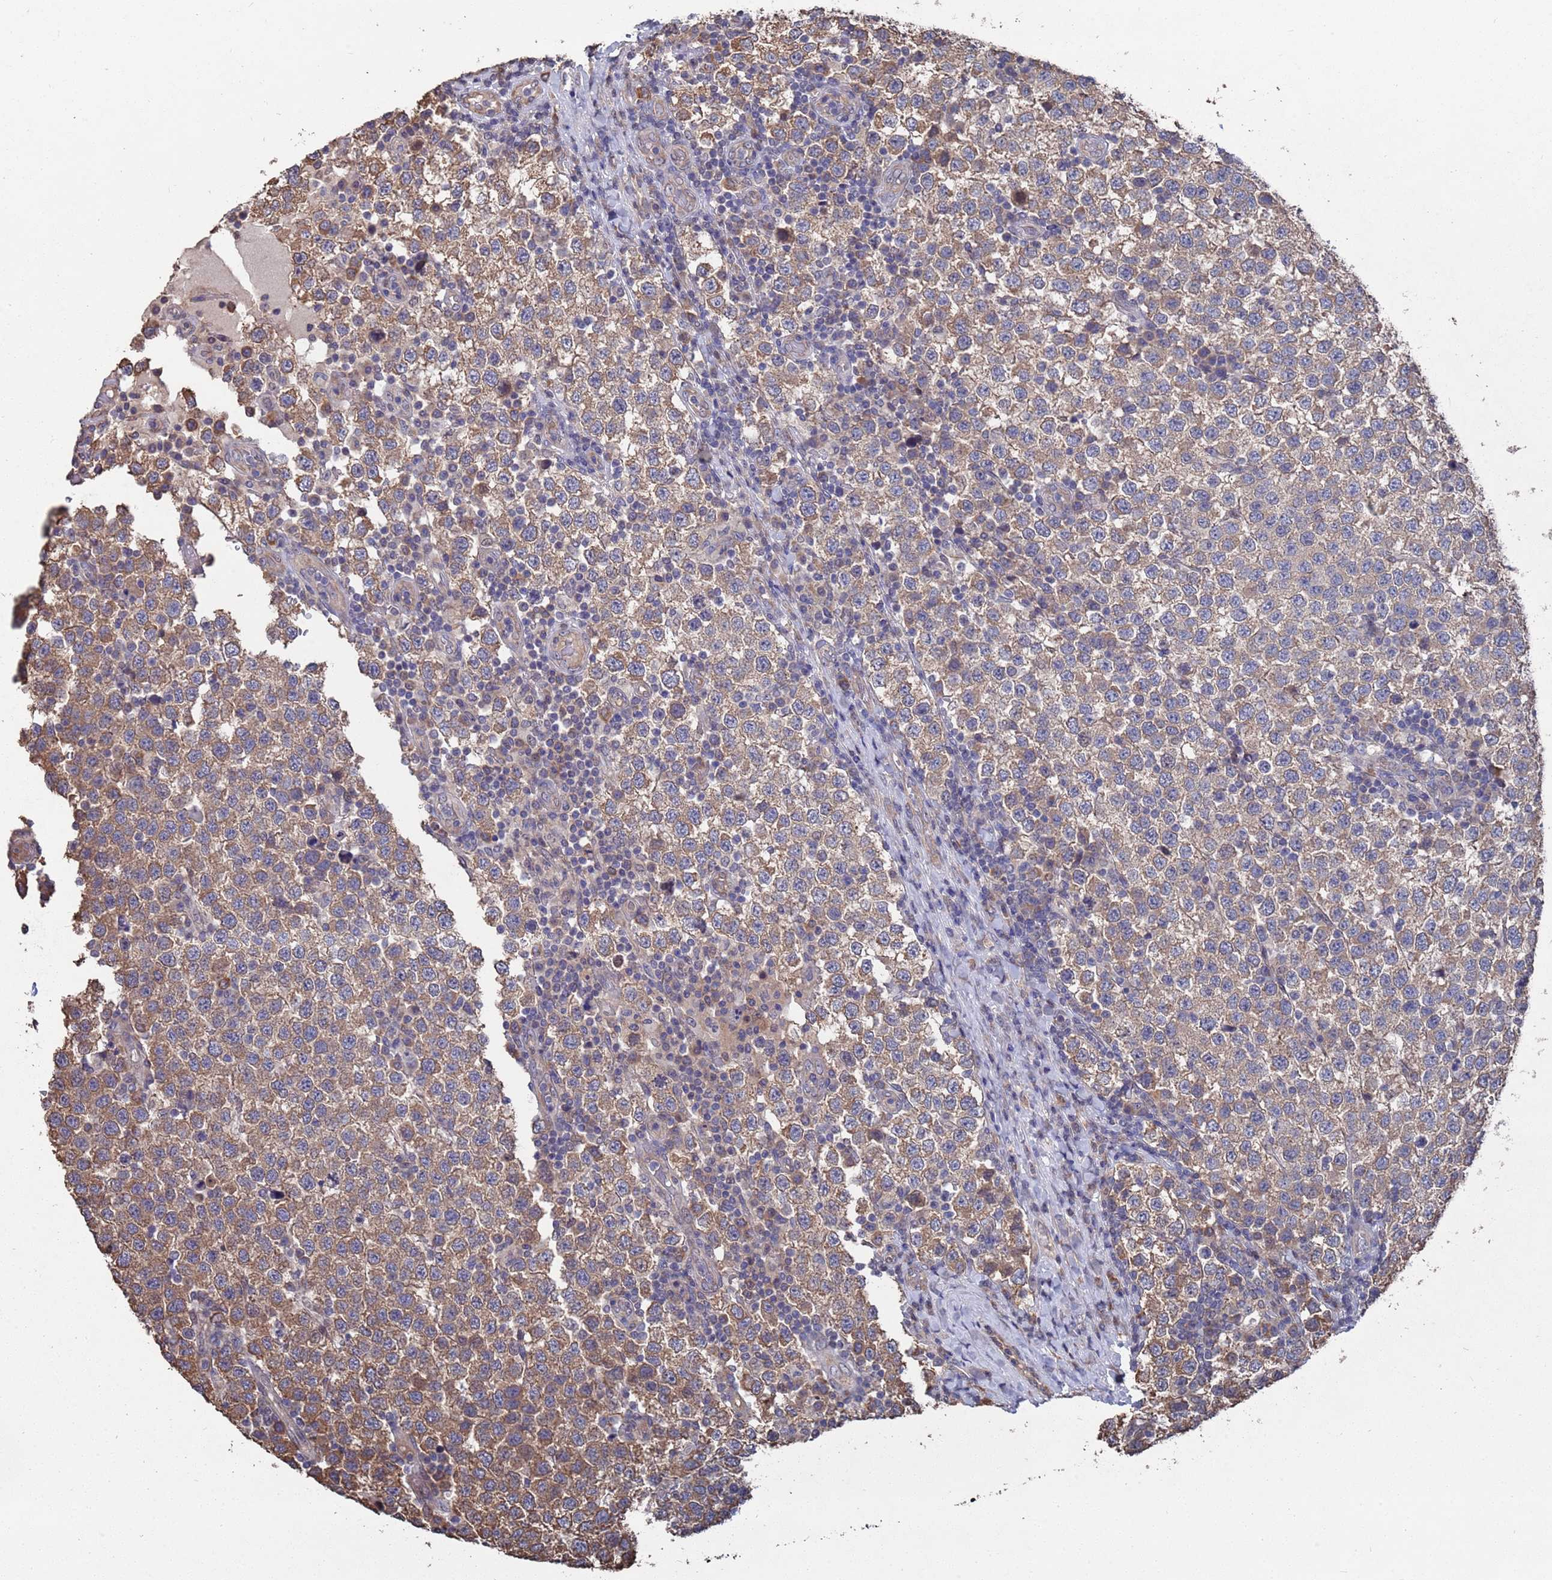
{"staining": {"intensity": "moderate", "quantity": ">75%", "location": "cytoplasmic/membranous"}, "tissue": "testis cancer", "cell_type": "Tumor cells", "image_type": "cancer", "snomed": [{"axis": "morphology", "description": "Seminoma, NOS"}, {"axis": "topography", "description": "Testis"}], "caption": "There is medium levels of moderate cytoplasmic/membranous expression in tumor cells of testis cancer, as demonstrated by immunohistochemical staining (brown color).", "gene": "CFAP119", "patient": {"sex": "male", "age": 34}}